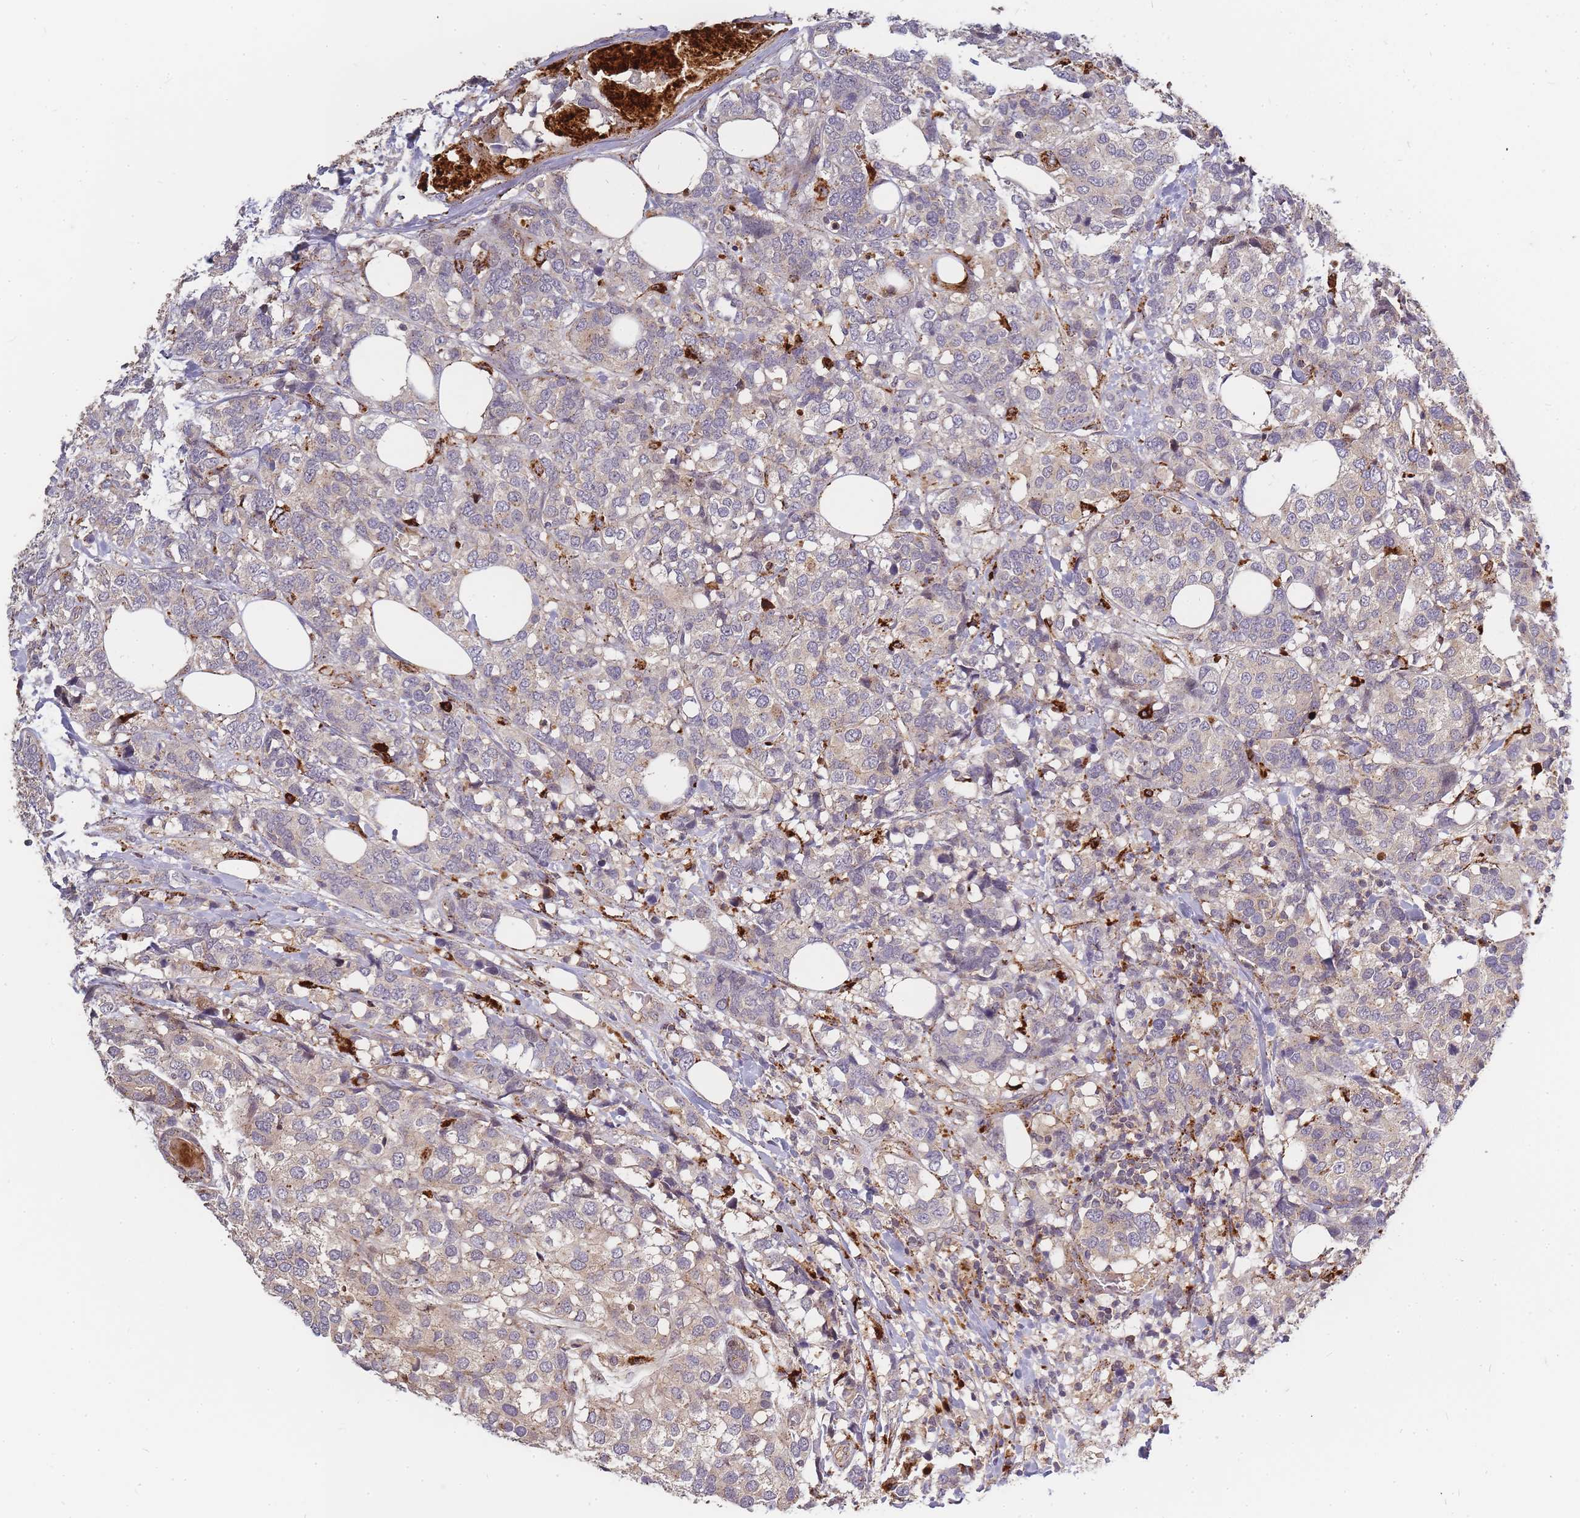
{"staining": {"intensity": "weak", "quantity": "<25%", "location": "cytoplasmic/membranous"}, "tissue": "breast cancer", "cell_type": "Tumor cells", "image_type": "cancer", "snomed": [{"axis": "morphology", "description": "Lobular carcinoma"}, {"axis": "topography", "description": "Breast"}], "caption": "IHC of lobular carcinoma (breast) displays no positivity in tumor cells.", "gene": "ATG5", "patient": {"sex": "female", "age": 59}}